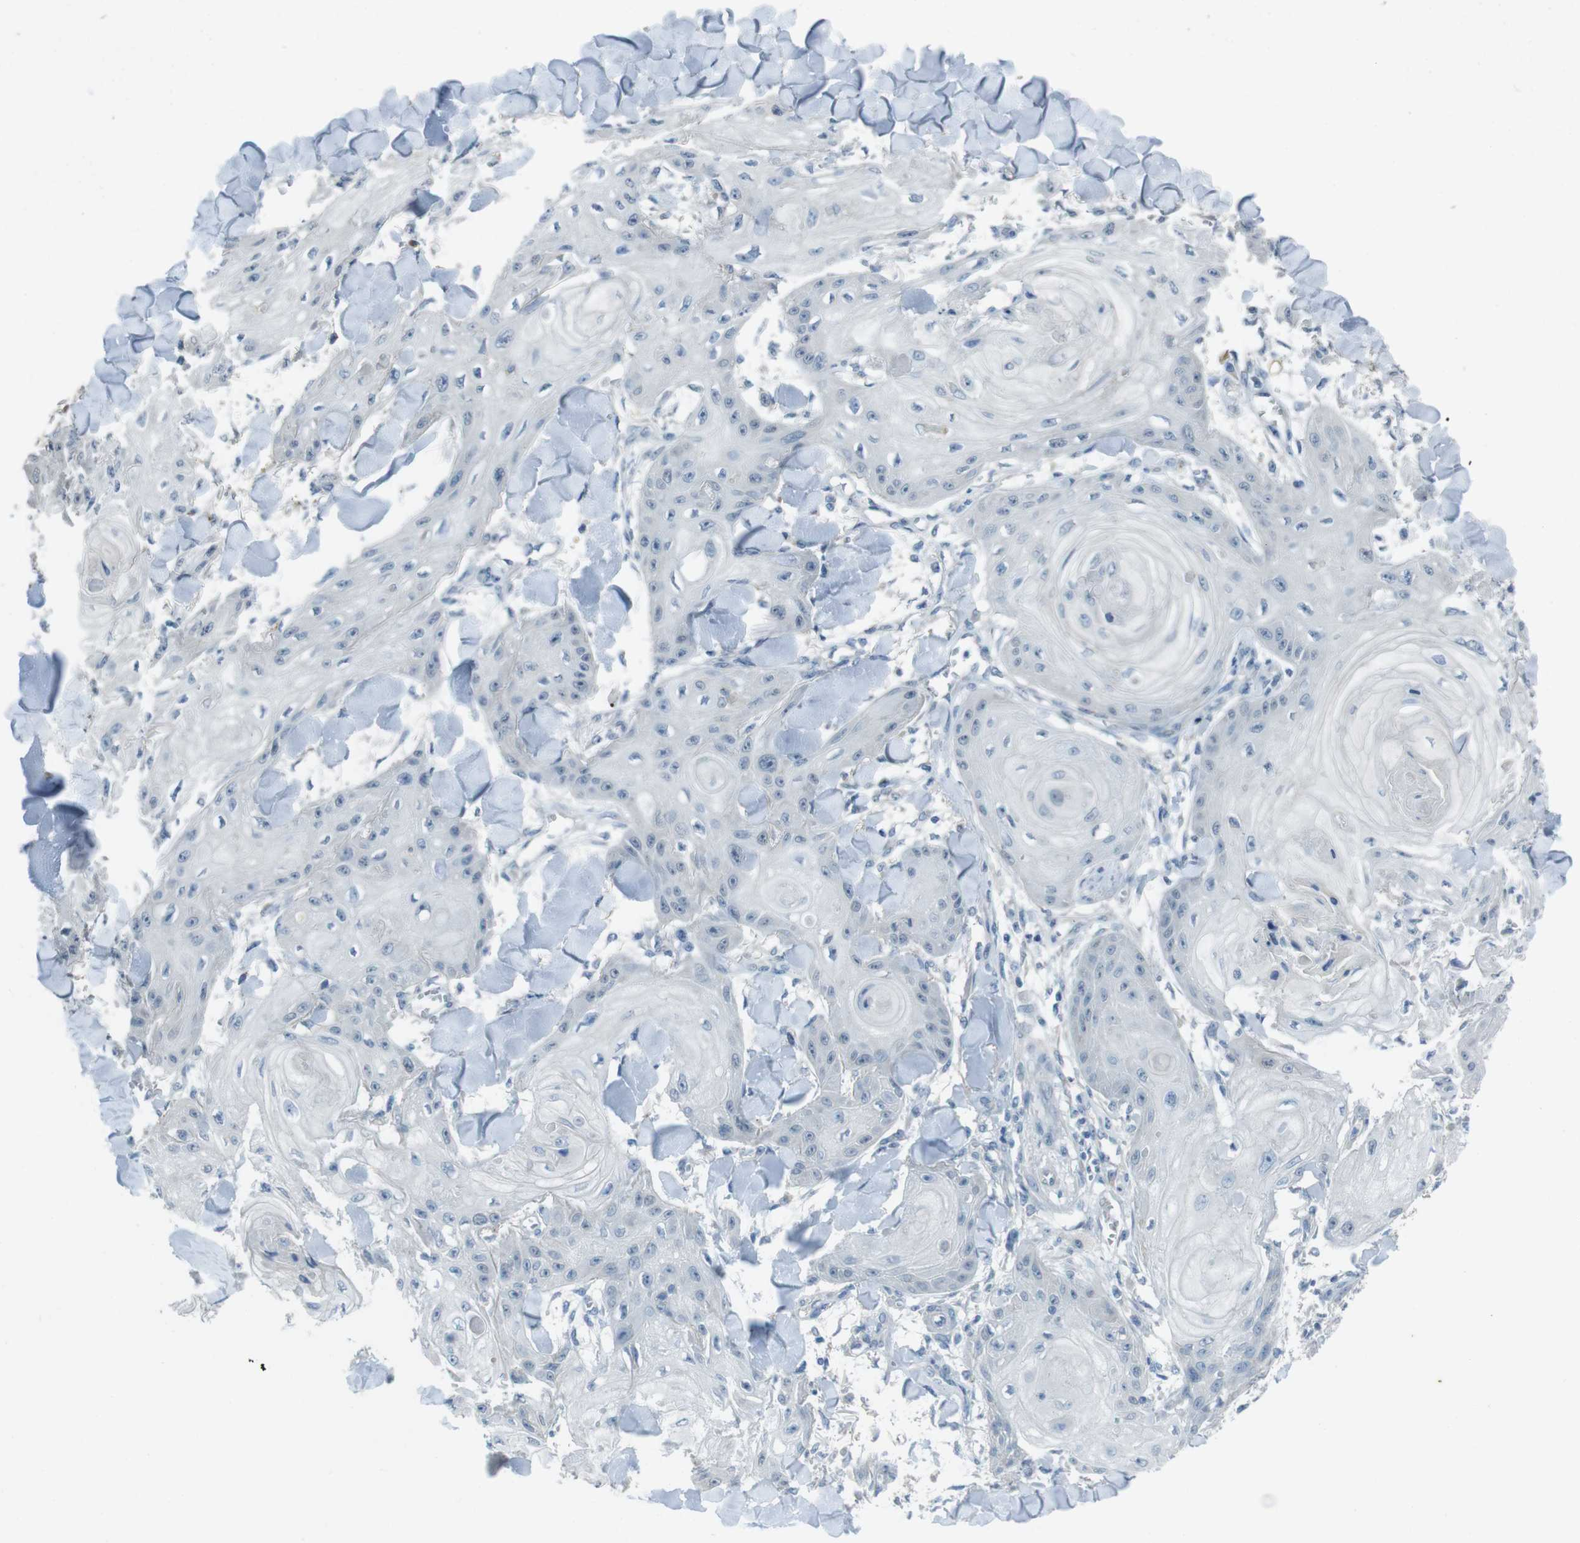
{"staining": {"intensity": "negative", "quantity": "none", "location": "none"}, "tissue": "skin cancer", "cell_type": "Tumor cells", "image_type": "cancer", "snomed": [{"axis": "morphology", "description": "Squamous cell carcinoma, NOS"}, {"axis": "topography", "description": "Skin"}], "caption": "Tumor cells show no significant protein staining in skin cancer.", "gene": "ENTPD7", "patient": {"sex": "male", "age": 74}}